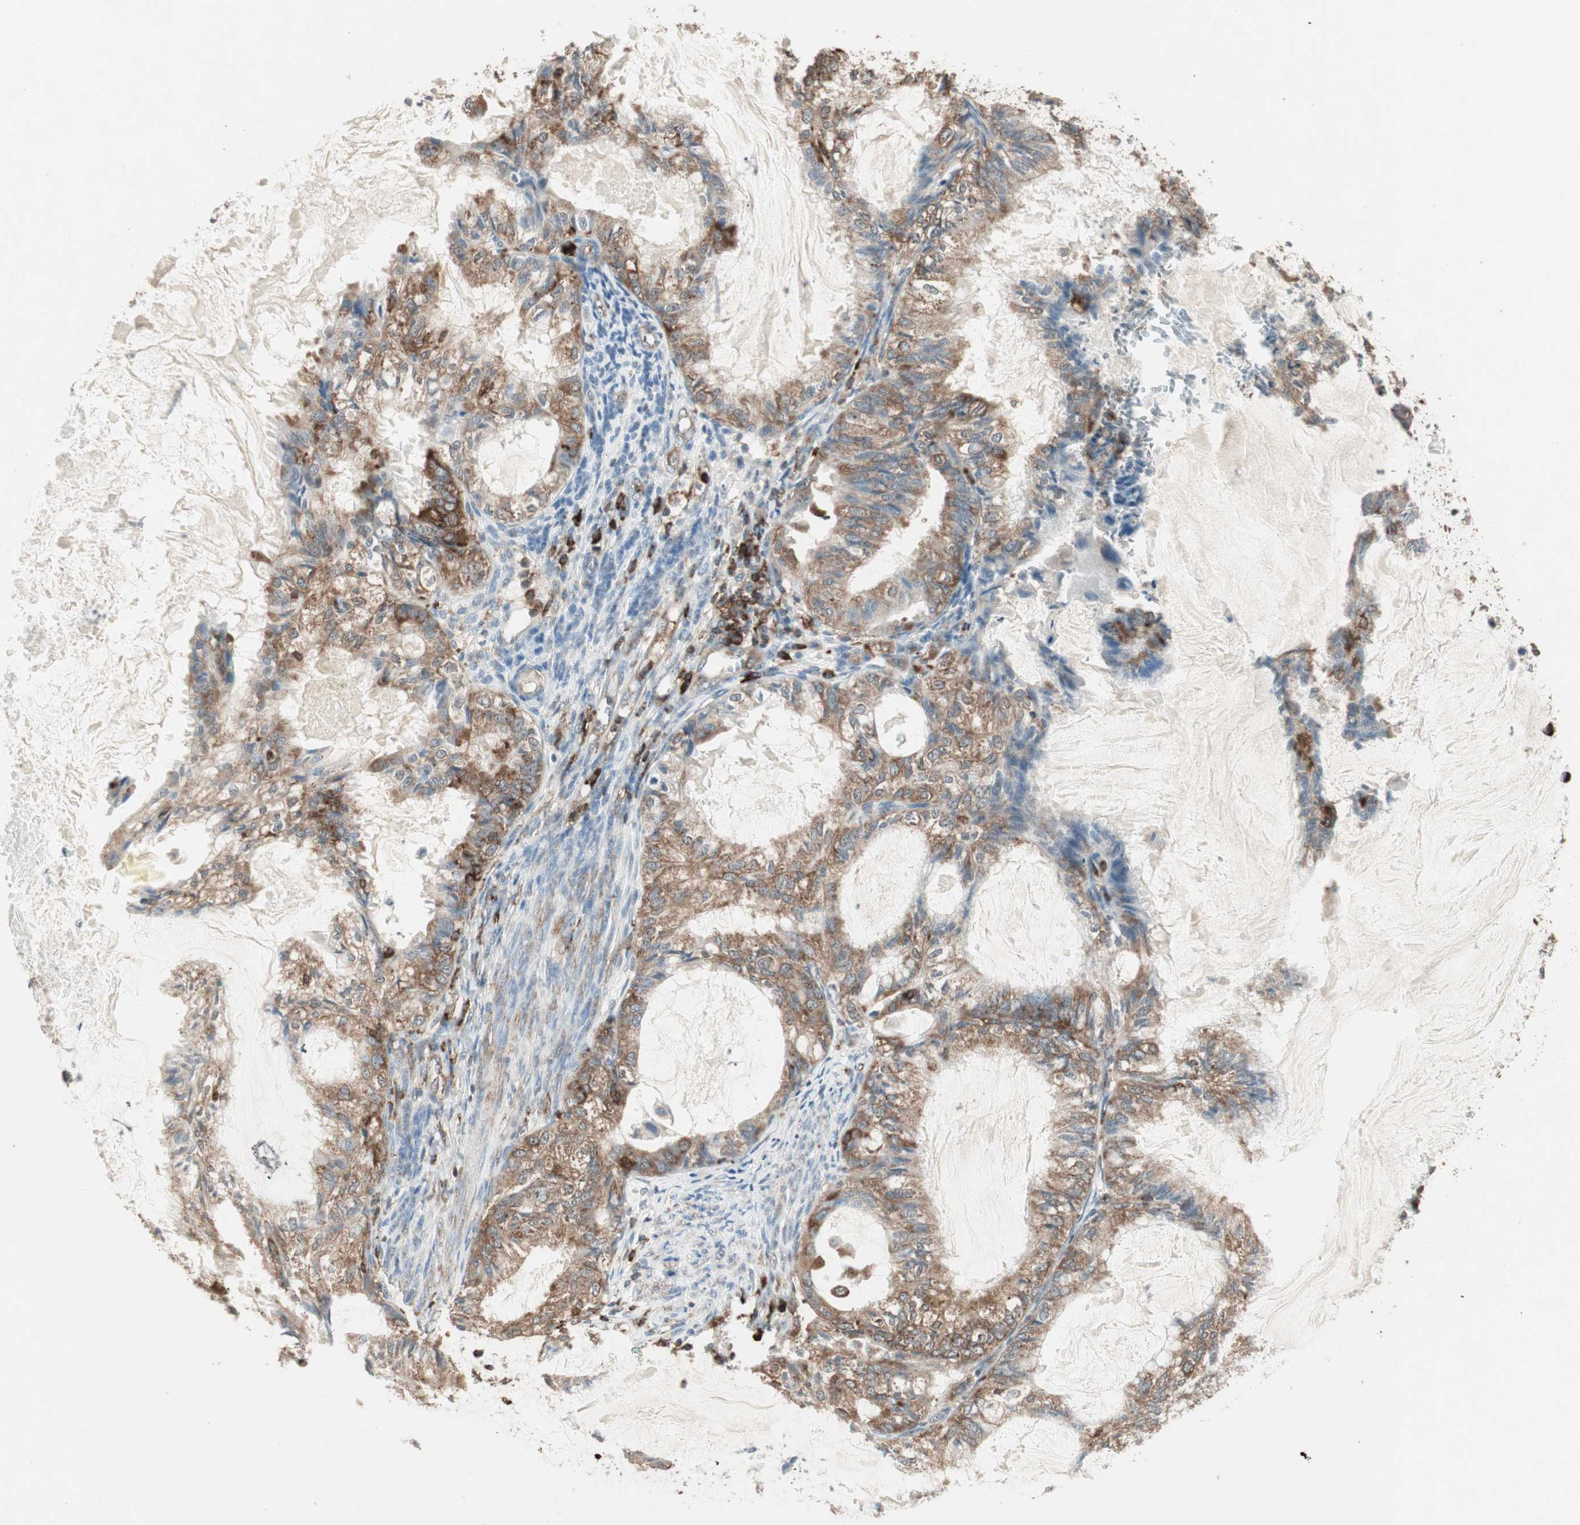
{"staining": {"intensity": "moderate", "quantity": ">75%", "location": "cytoplasmic/membranous"}, "tissue": "cervical cancer", "cell_type": "Tumor cells", "image_type": "cancer", "snomed": [{"axis": "morphology", "description": "Normal tissue, NOS"}, {"axis": "morphology", "description": "Adenocarcinoma, NOS"}, {"axis": "topography", "description": "Cervix"}, {"axis": "topography", "description": "Endometrium"}], "caption": "The immunohistochemical stain labels moderate cytoplasmic/membranous positivity in tumor cells of cervical cancer (adenocarcinoma) tissue.", "gene": "MMP3", "patient": {"sex": "female", "age": 86}}